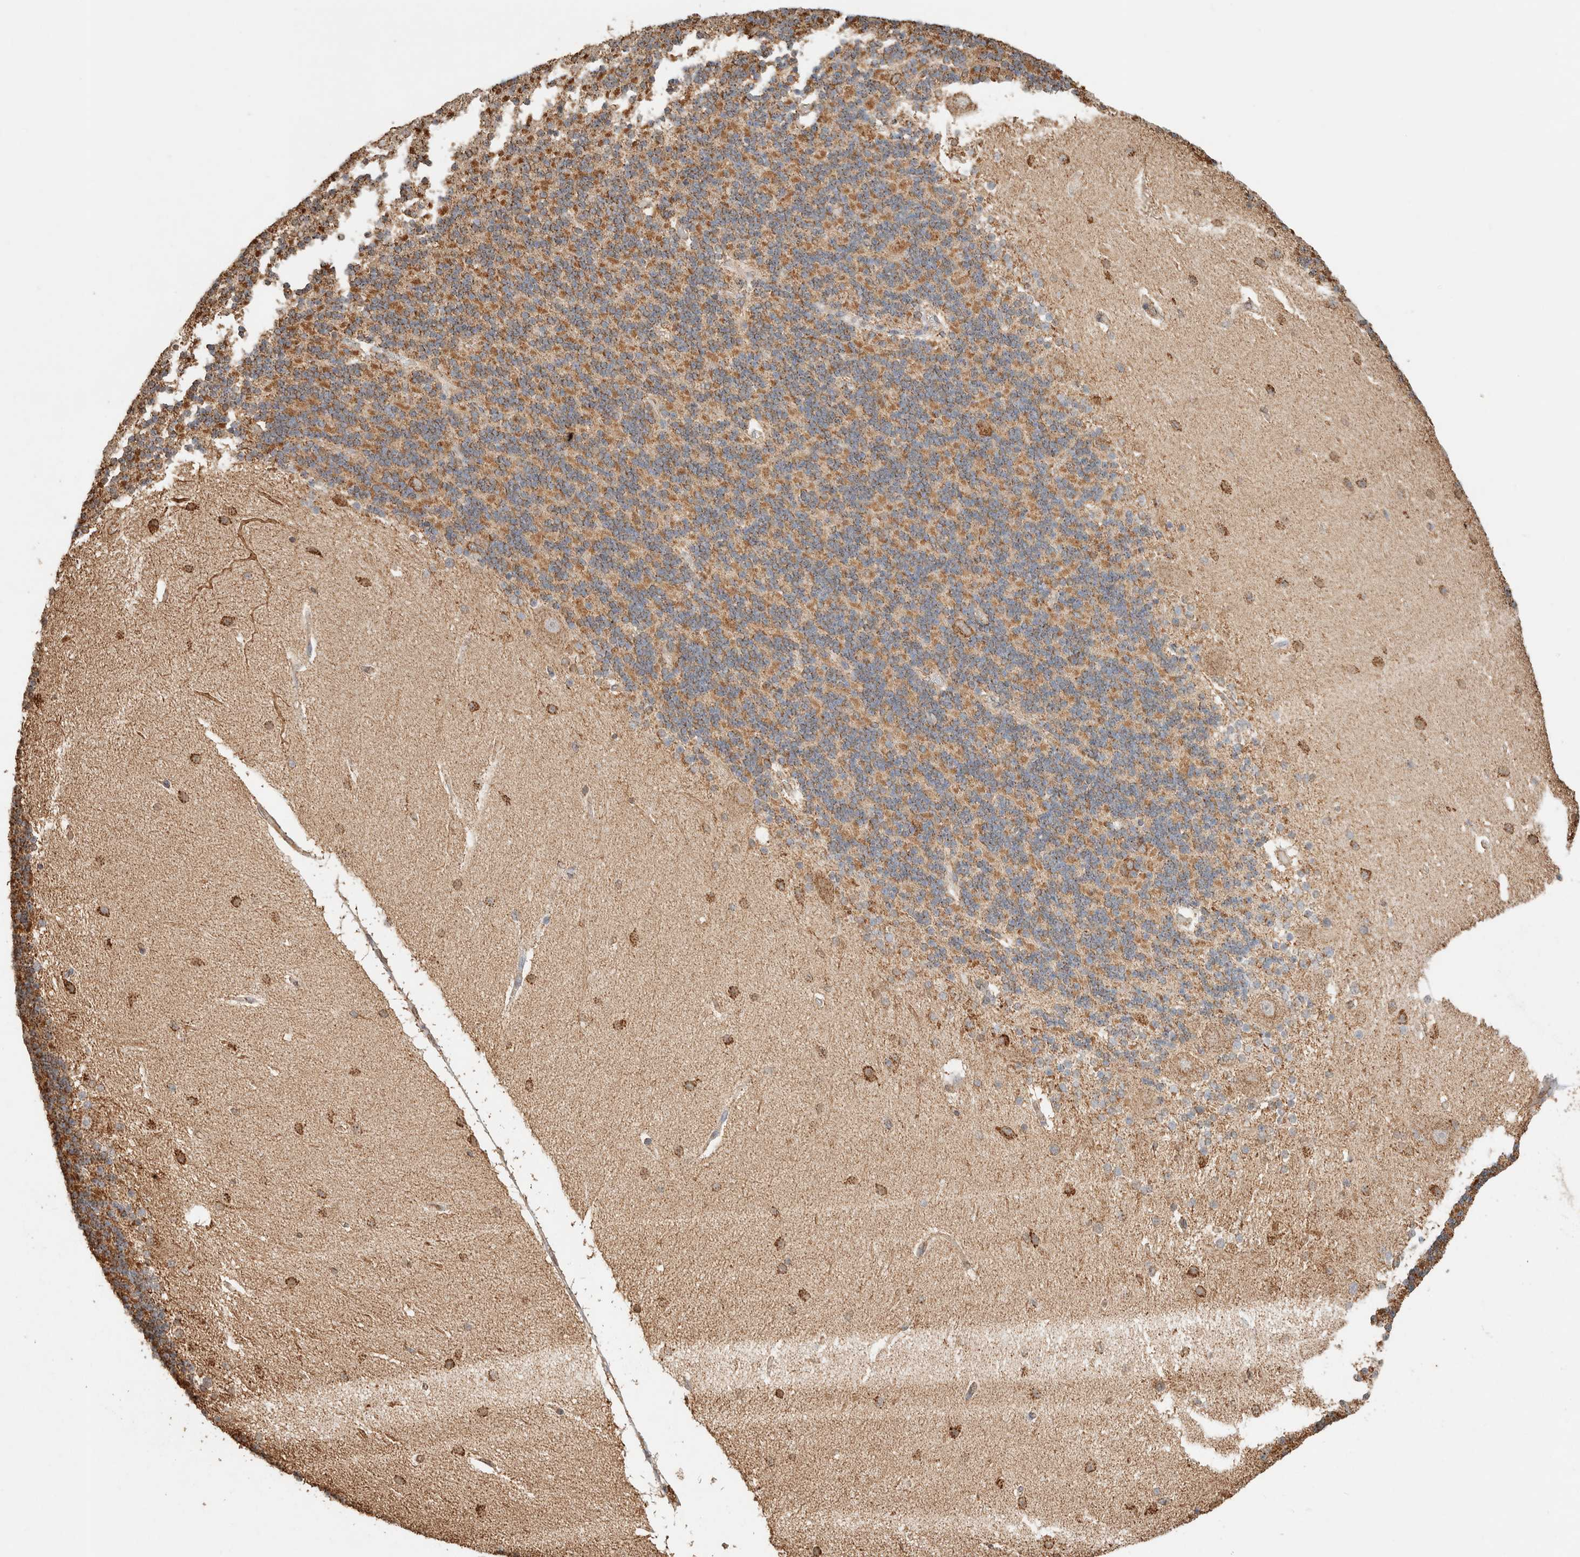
{"staining": {"intensity": "strong", "quantity": "25%-75%", "location": "cytoplasmic/membranous"}, "tissue": "cerebellum", "cell_type": "Cells in granular layer", "image_type": "normal", "snomed": [{"axis": "morphology", "description": "Normal tissue, NOS"}, {"axis": "topography", "description": "Cerebellum"}], "caption": "Immunohistochemical staining of normal cerebellum shows 25%-75% levels of strong cytoplasmic/membranous protein positivity in about 25%-75% of cells in granular layer.", "gene": "SDC2", "patient": {"sex": "female", "age": 54}}